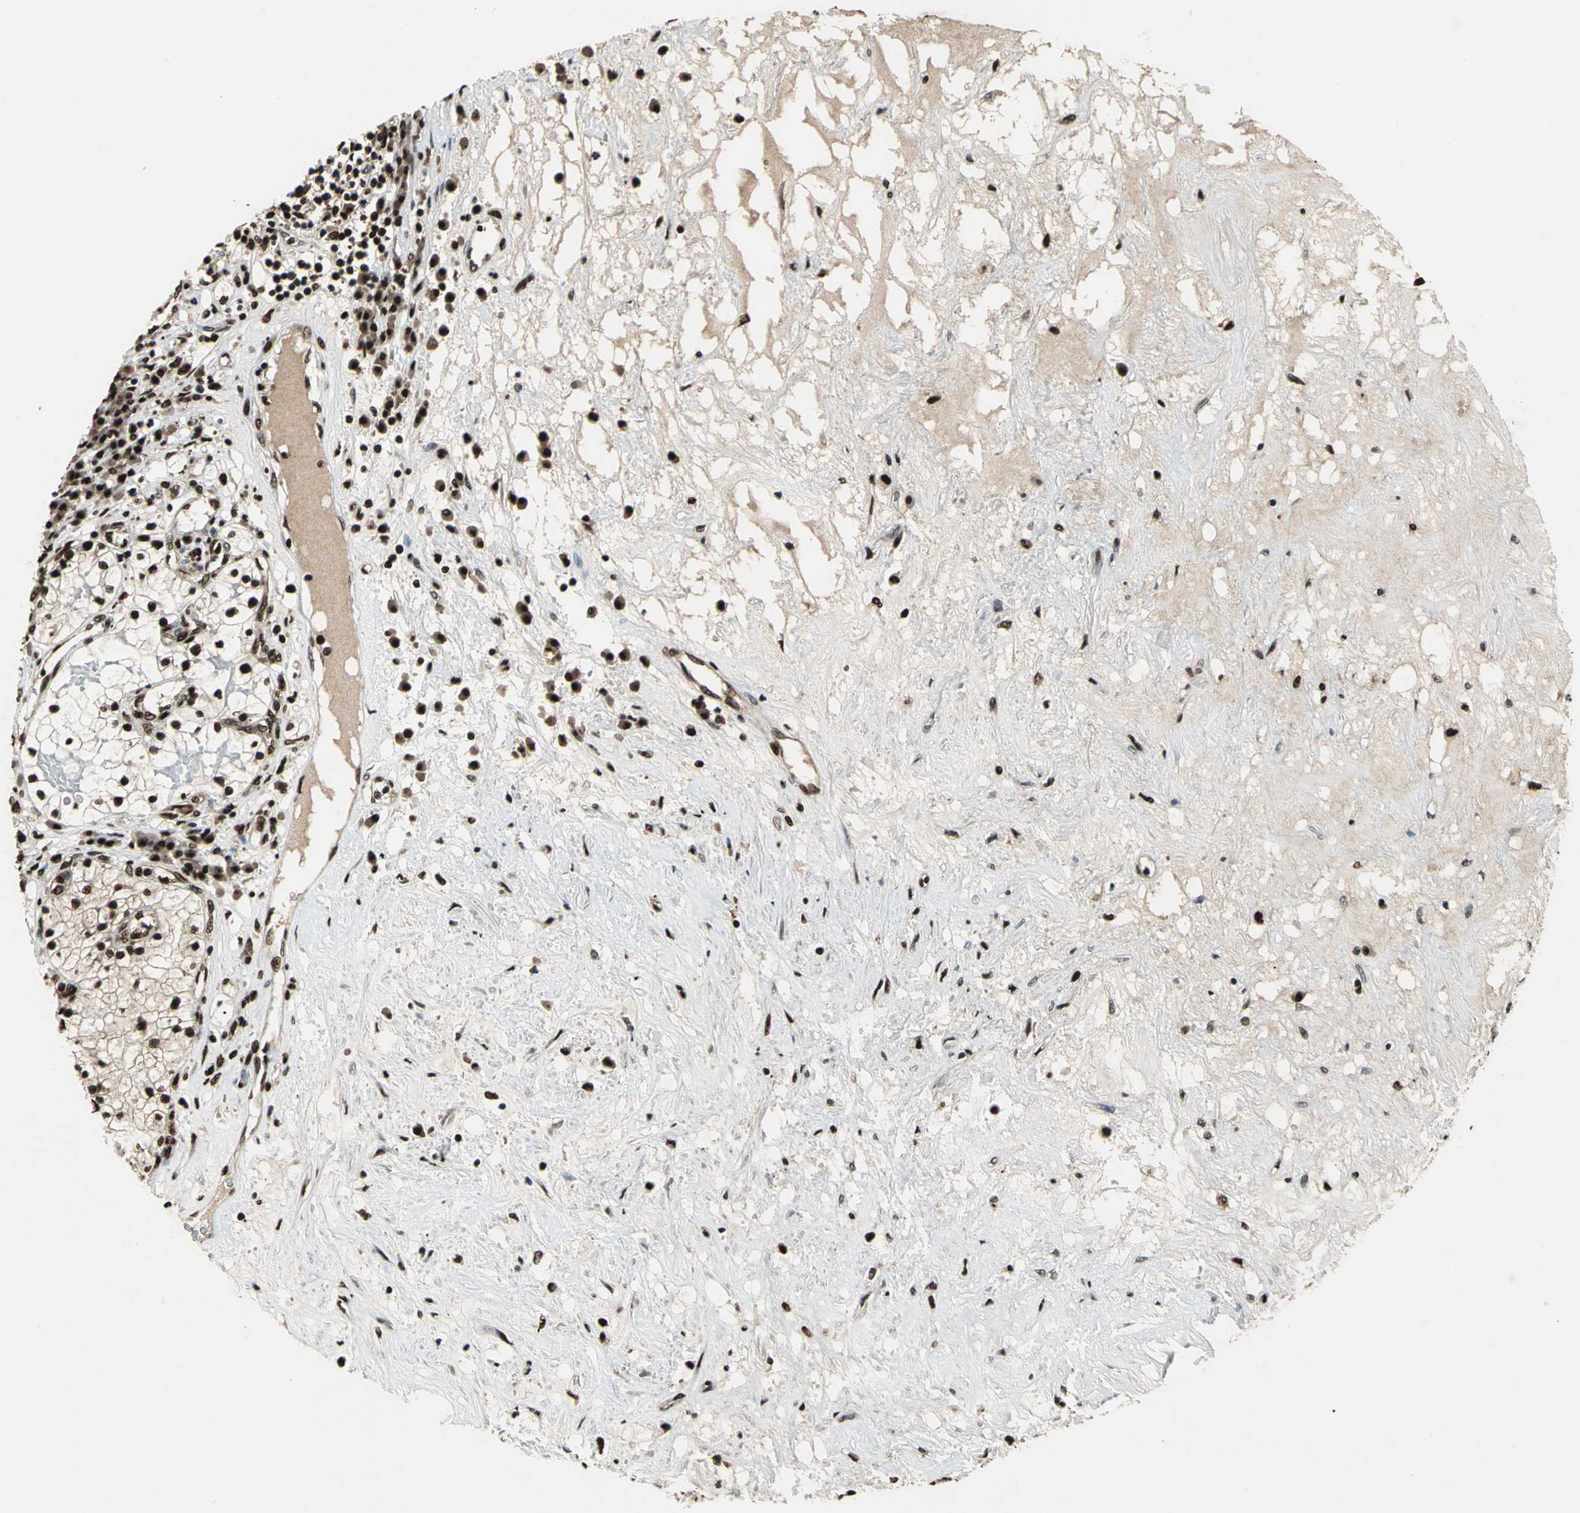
{"staining": {"intensity": "strong", "quantity": ">75%", "location": "nuclear"}, "tissue": "renal cancer", "cell_type": "Tumor cells", "image_type": "cancer", "snomed": [{"axis": "morphology", "description": "Adenocarcinoma, NOS"}, {"axis": "topography", "description": "Kidney"}], "caption": "Renal adenocarcinoma tissue displays strong nuclear staining in approximately >75% of tumor cells", "gene": "ANP32A", "patient": {"sex": "male", "age": 68}}